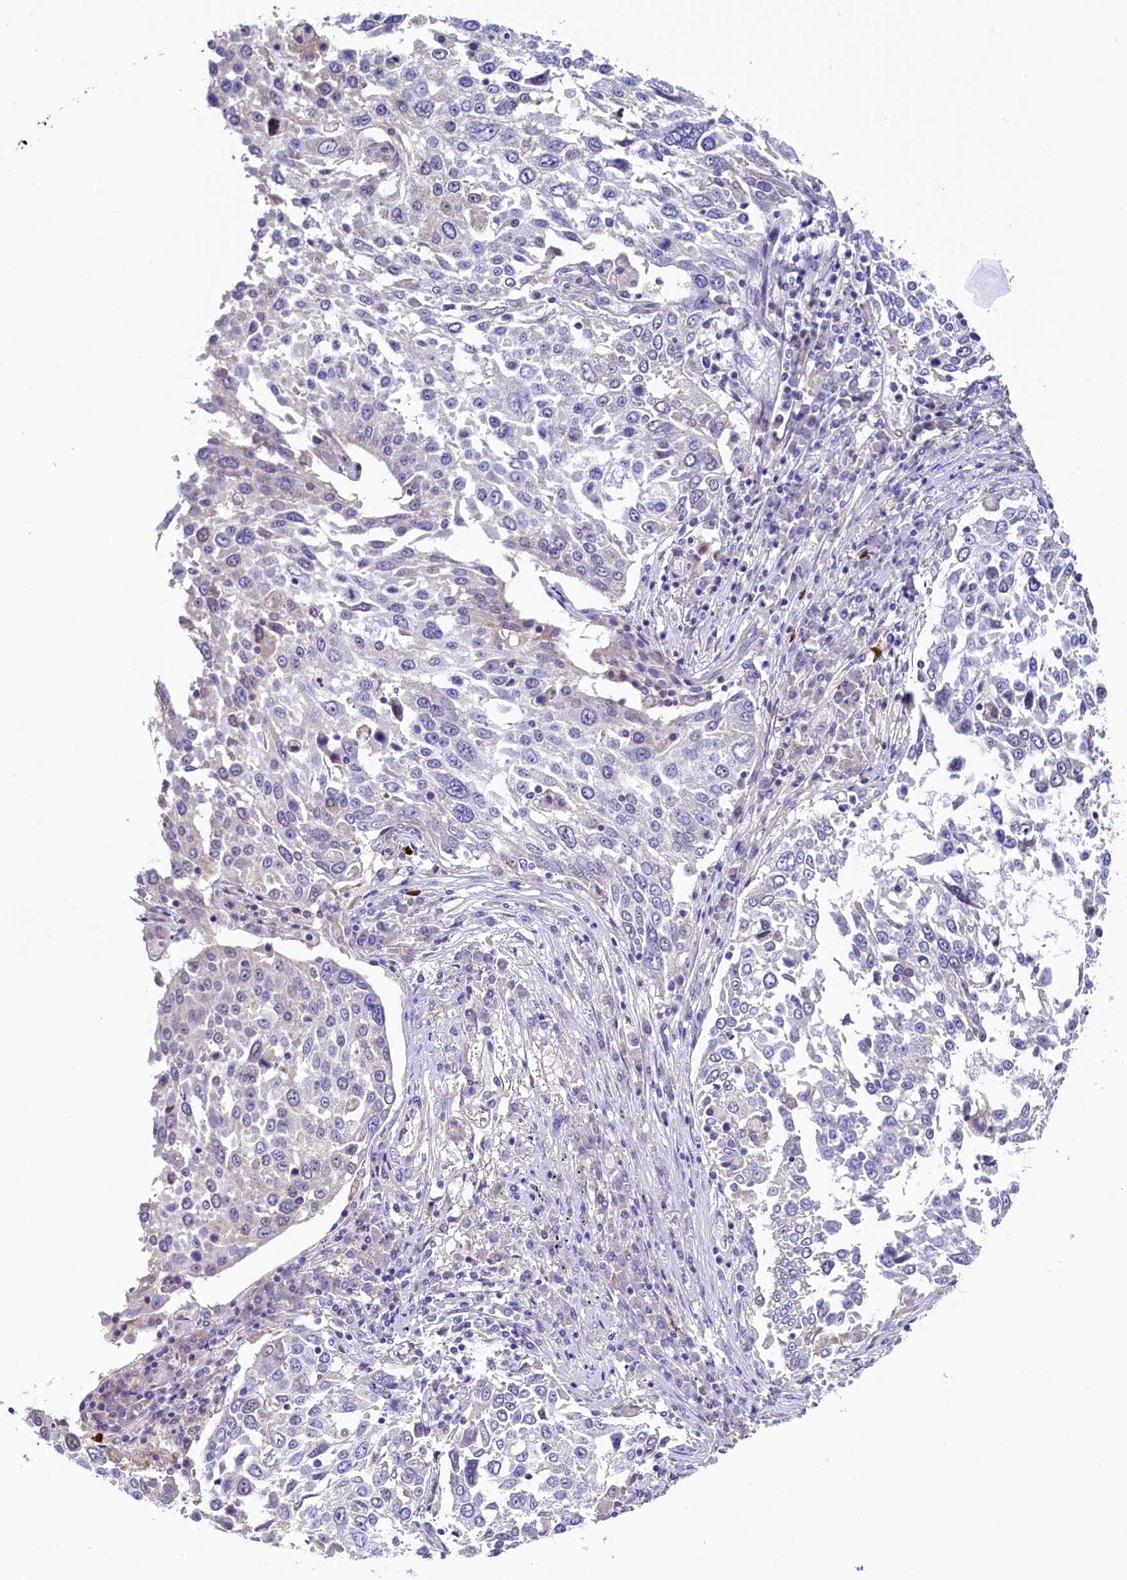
{"staining": {"intensity": "negative", "quantity": "none", "location": "none"}, "tissue": "lung cancer", "cell_type": "Tumor cells", "image_type": "cancer", "snomed": [{"axis": "morphology", "description": "Squamous cell carcinoma, NOS"}, {"axis": "topography", "description": "Lung"}], "caption": "The micrograph demonstrates no staining of tumor cells in lung squamous cell carcinoma. (IHC, brightfield microscopy, high magnification).", "gene": "FLYWCH2", "patient": {"sex": "male", "age": 65}}